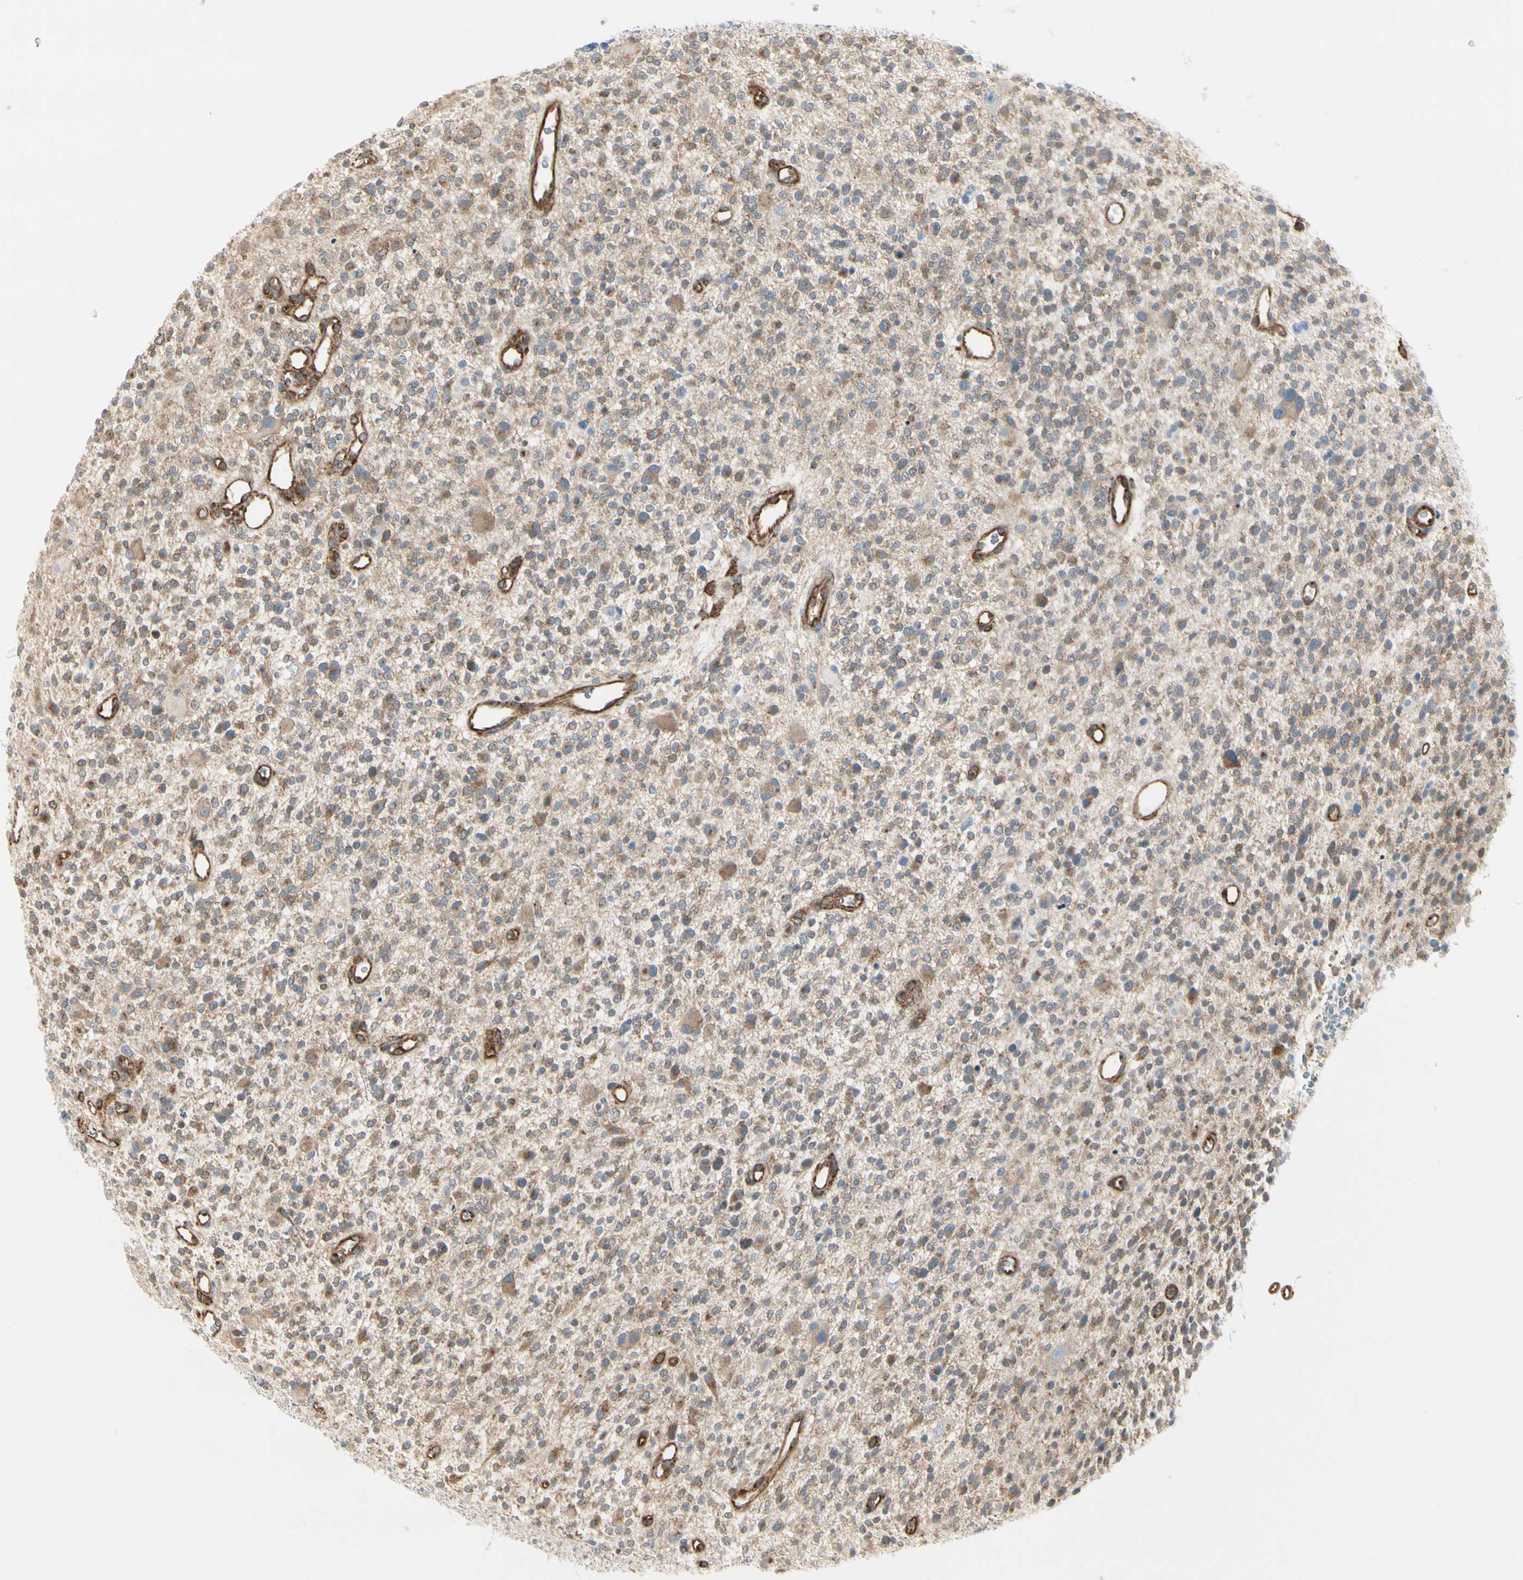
{"staining": {"intensity": "weak", "quantity": ">75%", "location": "cytoplasmic/membranous"}, "tissue": "glioma", "cell_type": "Tumor cells", "image_type": "cancer", "snomed": [{"axis": "morphology", "description": "Glioma, malignant, High grade"}, {"axis": "topography", "description": "Brain"}], "caption": "Protein staining exhibits weak cytoplasmic/membranous expression in about >75% of tumor cells in malignant glioma (high-grade). Nuclei are stained in blue.", "gene": "AGFG1", "patient": {"sex": "male", "age": 48}}